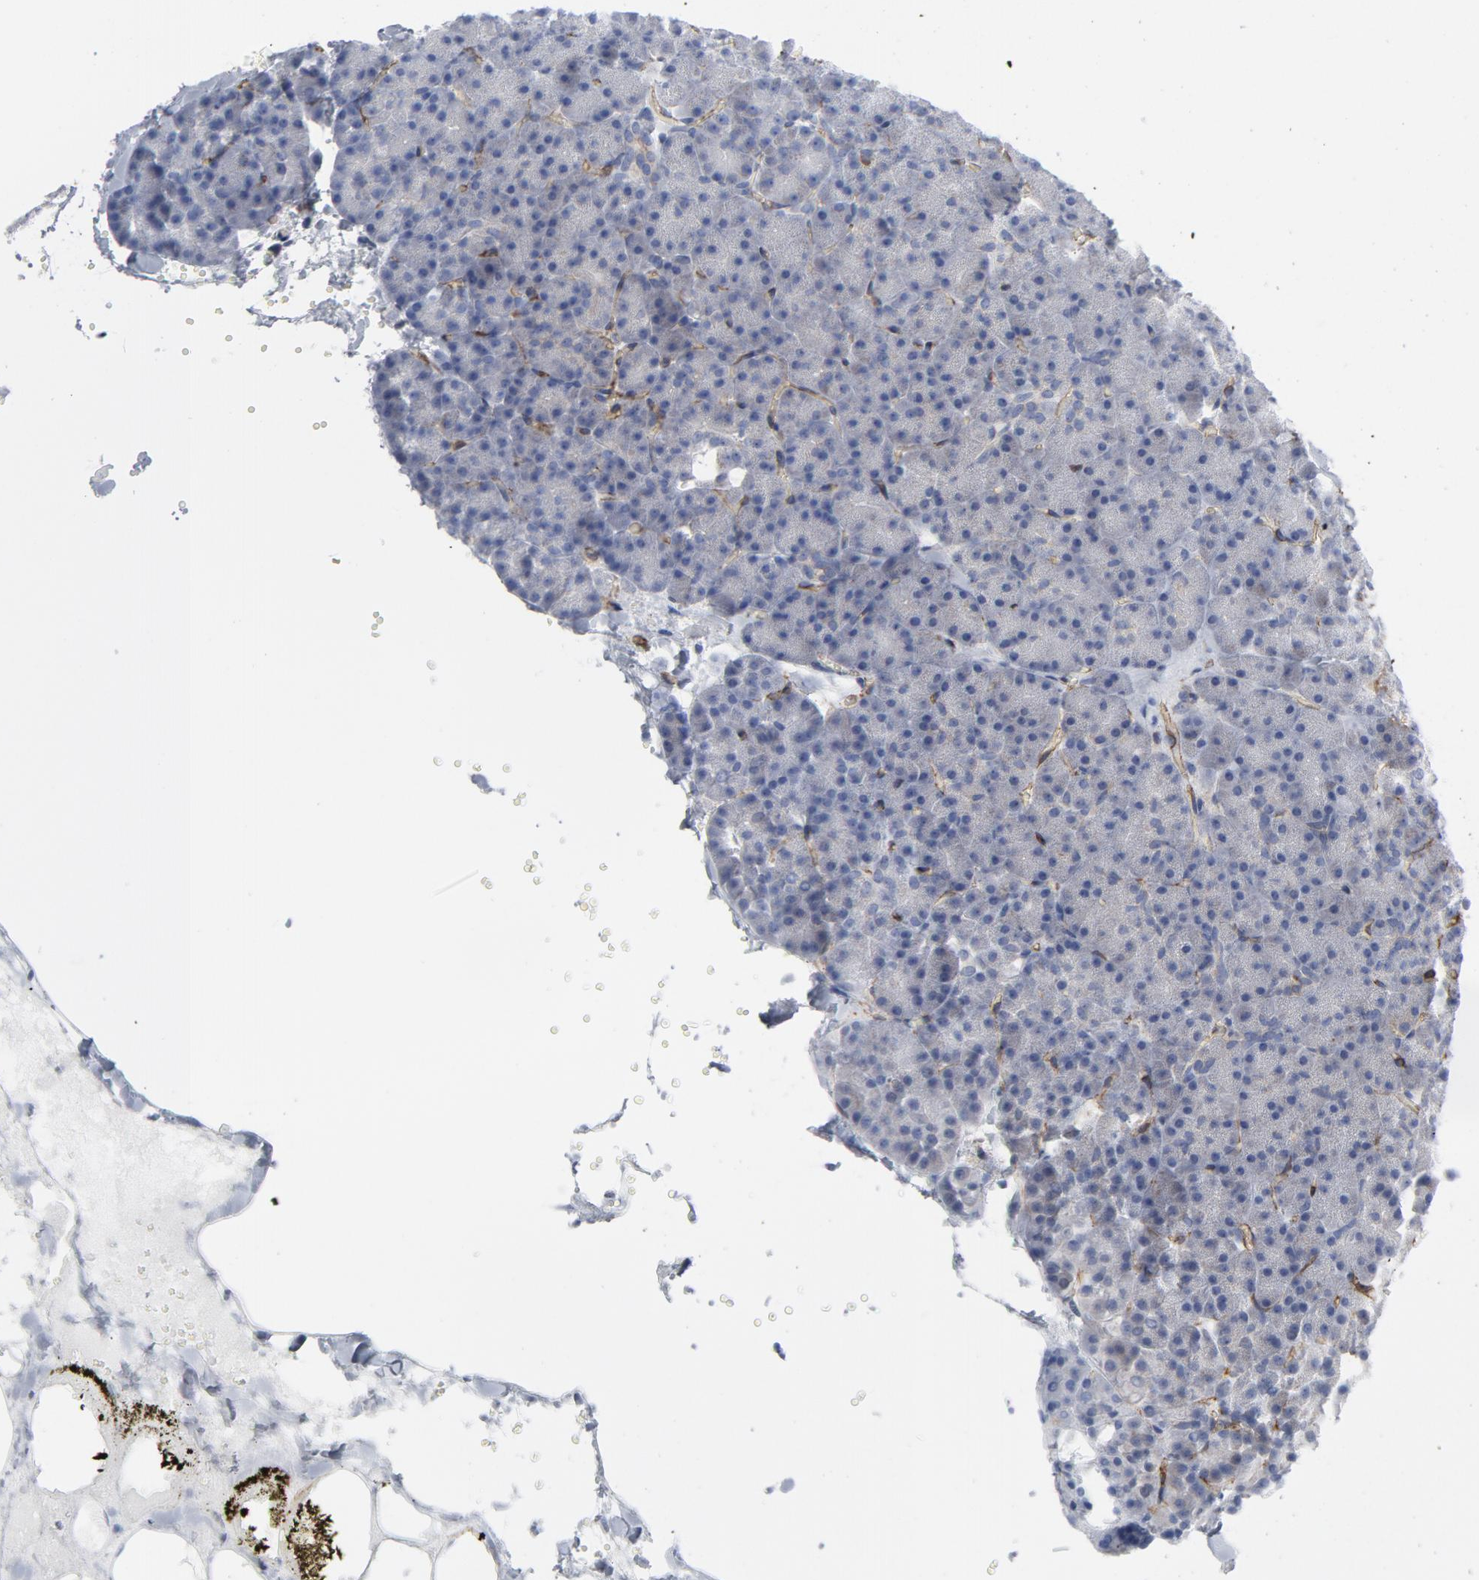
{"staining": {"intensity": "moderate", "quantity": "<25%", "location": "cytoplasmic/membranous"}, "tissue": "pancreas", "cell_type": "Exocrine glandular cells", "image_type": "normal", "snomed": [{"axis": "morphology", "description": "Normal tissue, NOS"}, {"axis": "topography", "description": "Pancreas"}], "caption": "Brown immunohistochemical staining in unremarkable human pancreas exhibits moderate cytoplasmic/membranous positivity in approximately <25% of exocrine glandular cells.", "gene": "OXA1L", "patient": {"sex": "female", "age": 35}}